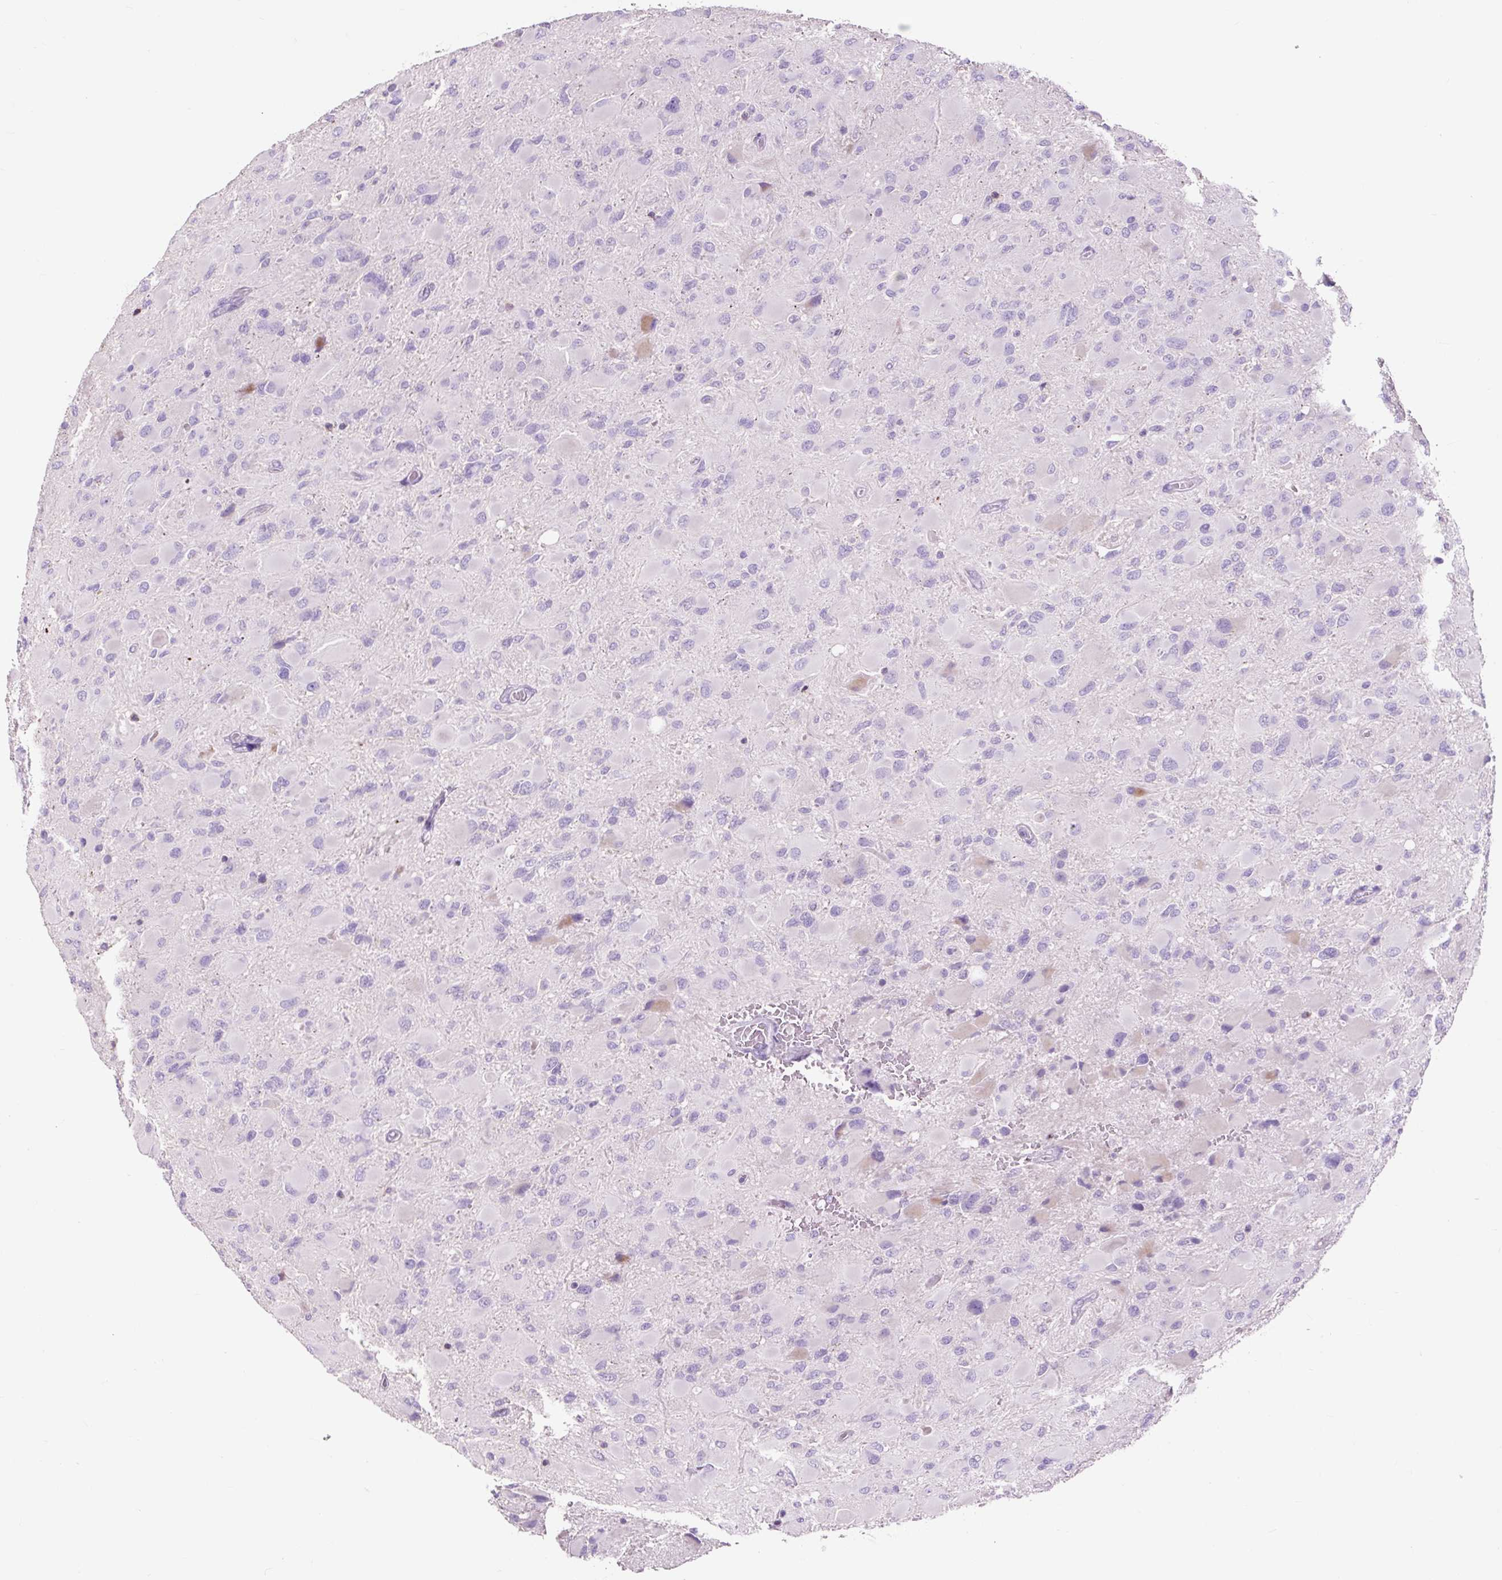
{"staining": {"intensity": "negative", "quantity": "none", "location": "none"}, "tissue": "glioma", "cell_type": "Tumor cells", "image_type": "cancer", "snomed": [{"axis": "morphology", "description": "Glioma, malignant, High grade"}, {"axis": "topography", "description": "Cerebral cortex"}], "caption": "Protein analysis of malignant high-grade glioma exhibits no significant positivity in tumor cells.", "gene": "OR10A7", "patient": {"sex": "female", "age": 36}}